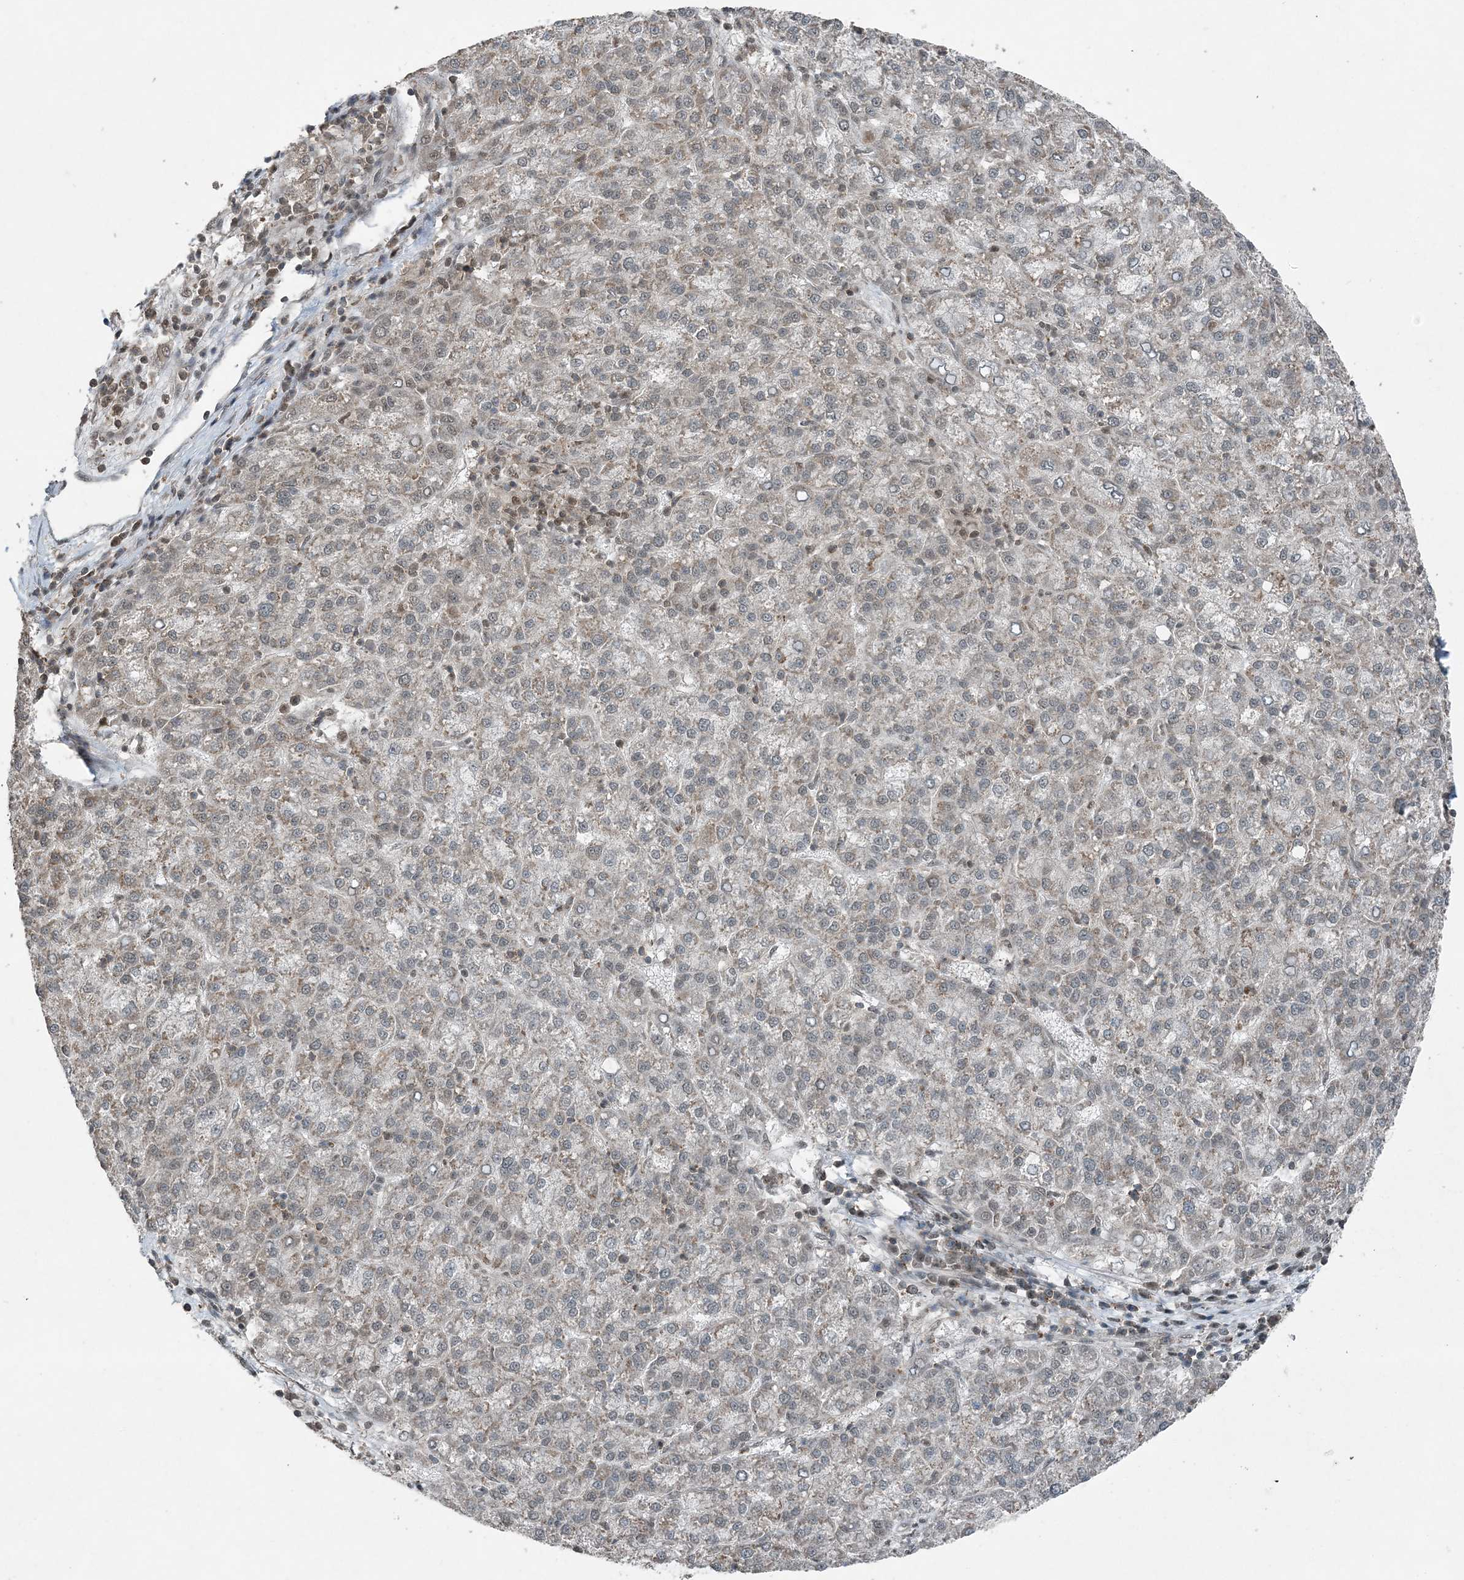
{"staining": {"intensity": "weak", "quantity": "25%-75%", "location": "cytoplasmic/membranous,nuclear"}, "tissue": "liver cancer", "cell_type": "Tumor cells", "image_type": "cancer", "snomed": [{"axis": "morphology", "description": "Carcinoma, Hepatocellular, NOS"}, {"axis": "topography", "description": "Liver"}], "caption": "An IHC micrograph of tumor tissue is shown. Protein staining in brown labels weak cytoplasmic/membranous and nuclear positivity in liver hepatocellular carcinoma within tumor cells.", "gene": "COPS7B", "patient": {"sex": "female", "age": 58}}